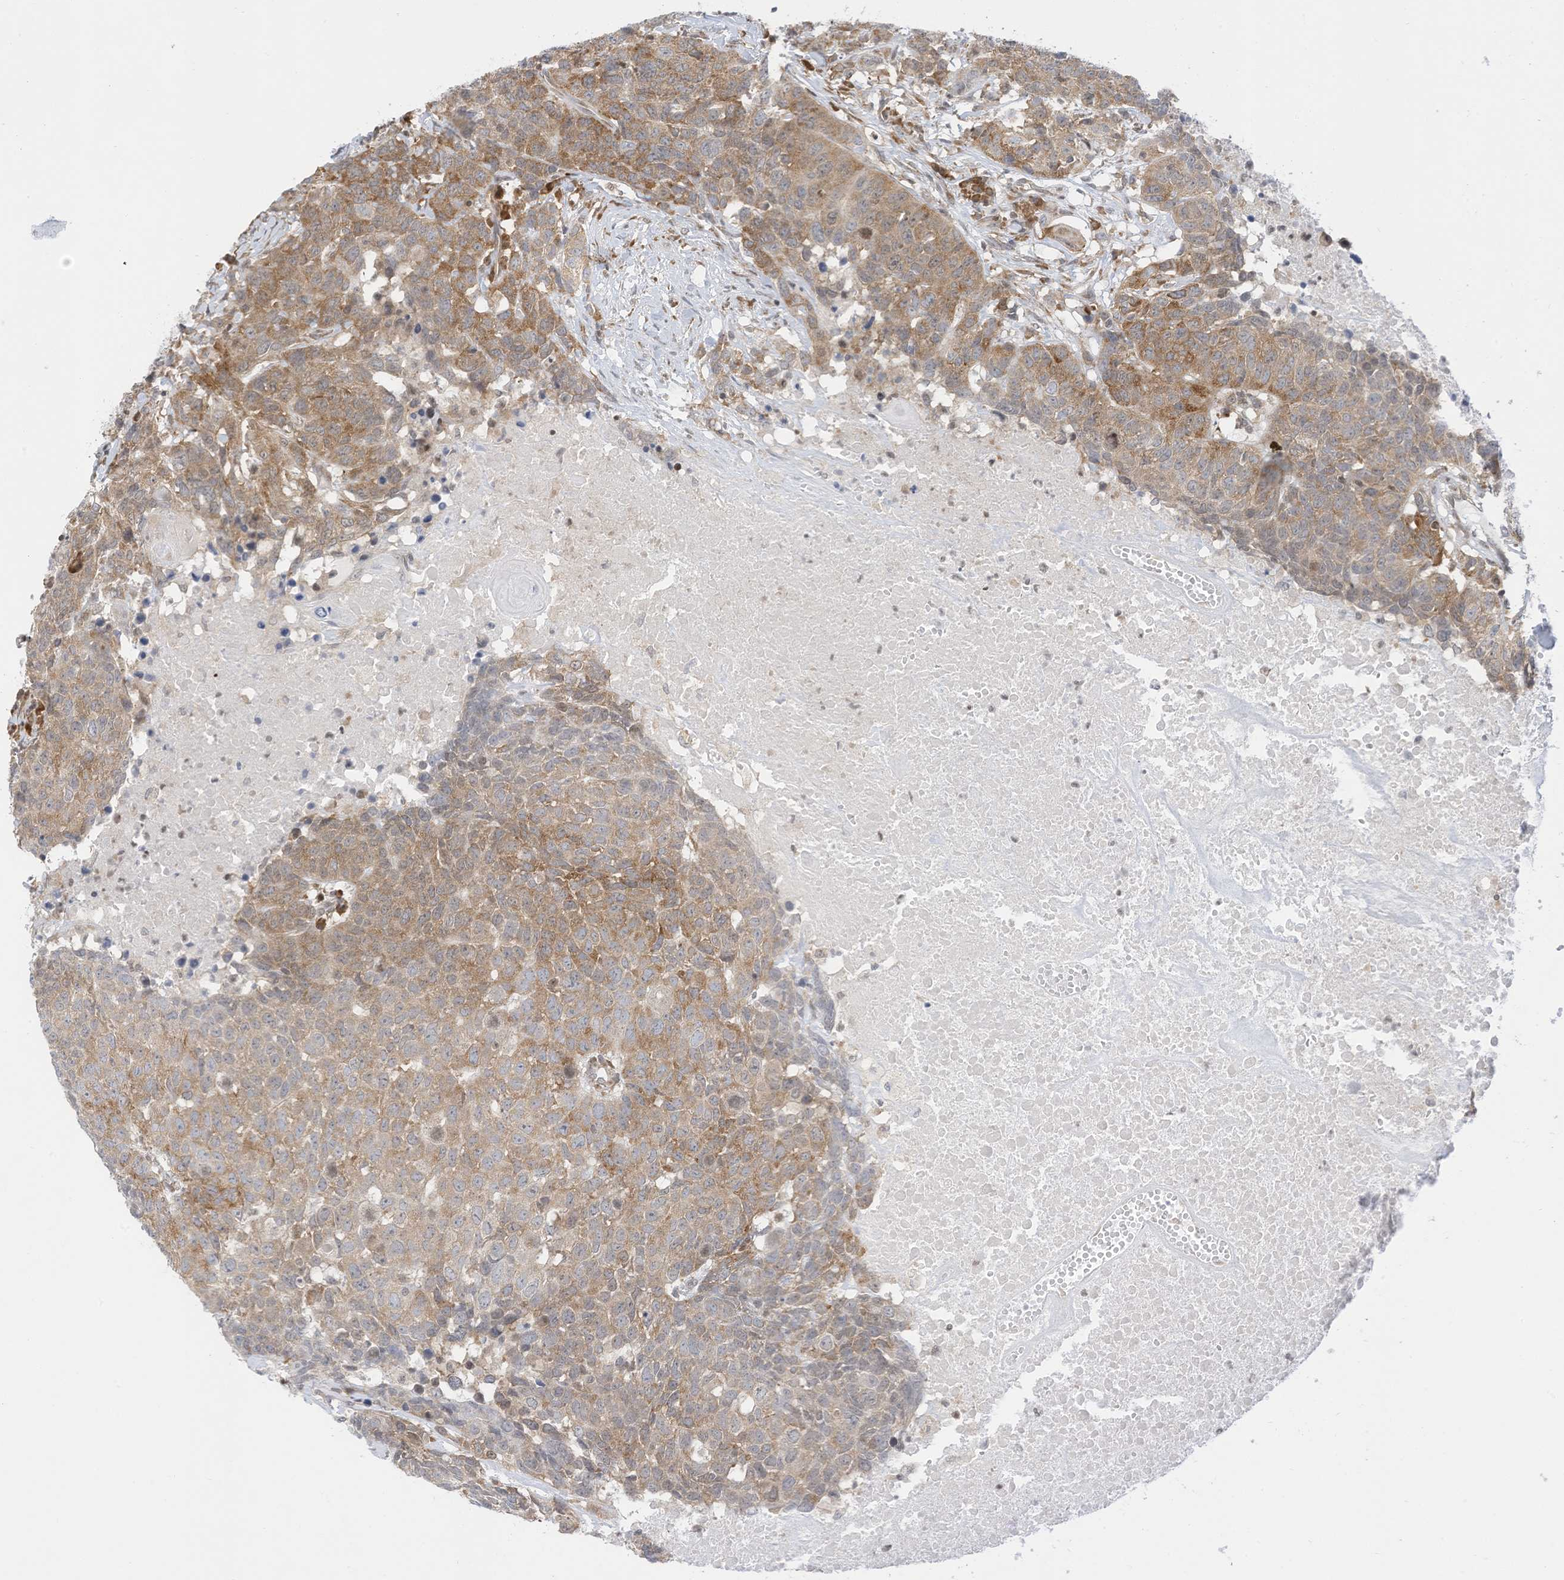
{"staining": {"intensity": "moderate", "quantity": ">75%", "location": "cytoplasmic/membranous"}, "tissue": "head and neck cancer", "cell_type": "Tumor cells", "image_type": "cancer", "snomed": [{"axis": "morphology", "description": "Squamous cell carcinoma, NOS"}, {"axis": "topography", "description": "Head-Neck"}], "caption": "Human head and neck squamous cell carcinoma stained with a brown dye exhibits moderate cytoplasmic/membranous positive expression in approximately >75% of tumor cells.", "gene": "EDF1", "patient": {"sex": "male", "age": 66}}